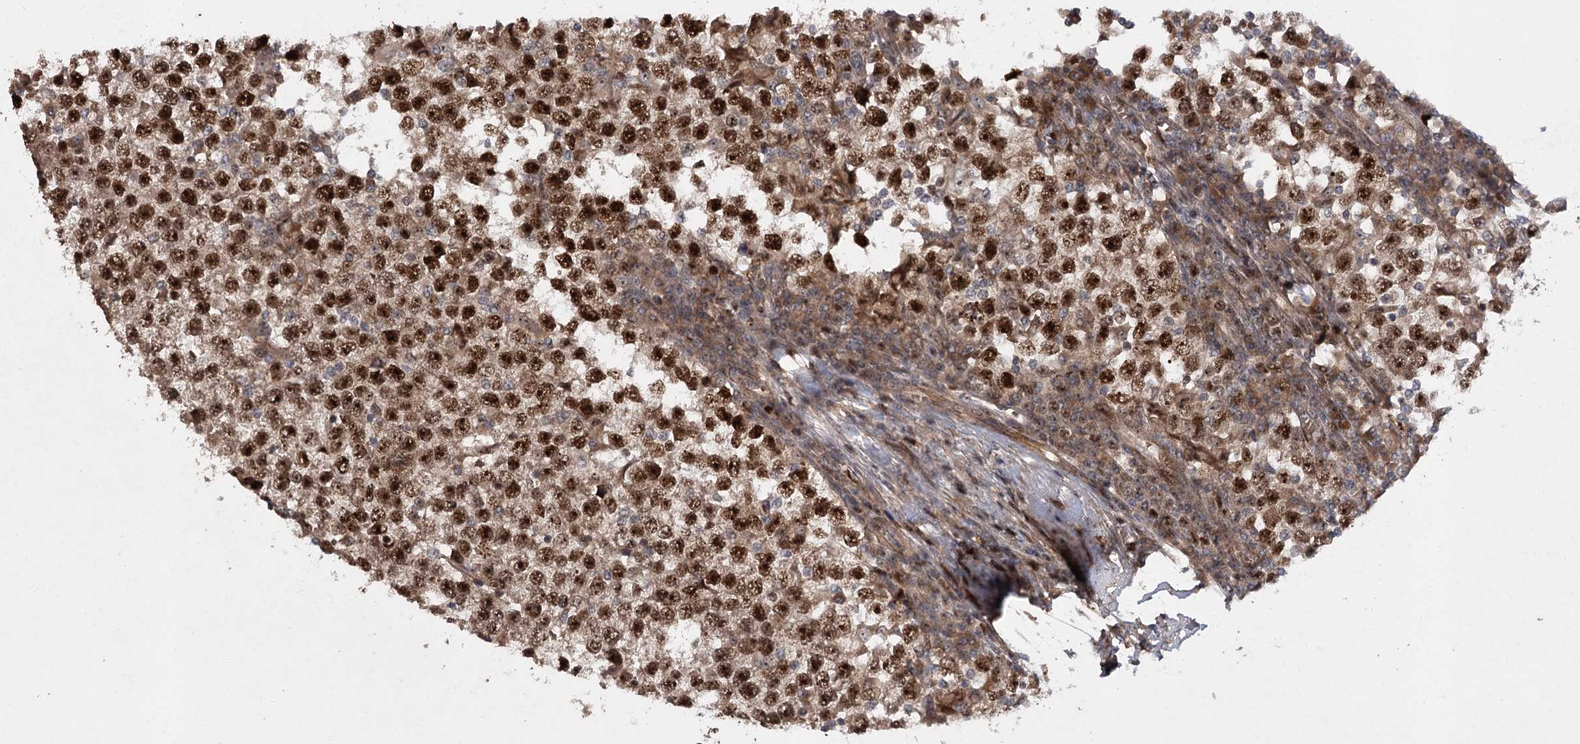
{"staining": {"intensity": "strong", "quantity": ">75%", "location": "nuclear"}, "tissue": "testis cancer", "cell_type": "Tumor cells", "image_type": "cancer", "snomed": [{"axis": "morphology", "description": "Seminoma, NOS"}, {"axis": "topography", "description": "Testis"}], "caption": "Seminoma (testis) tissue reveals strong nuclear positivity in approximately >75% of tumor cells, visualized by immunohistochemistry.", "gene": "PIK3C2A", "patient": {"sex": "male", "age": 65}}